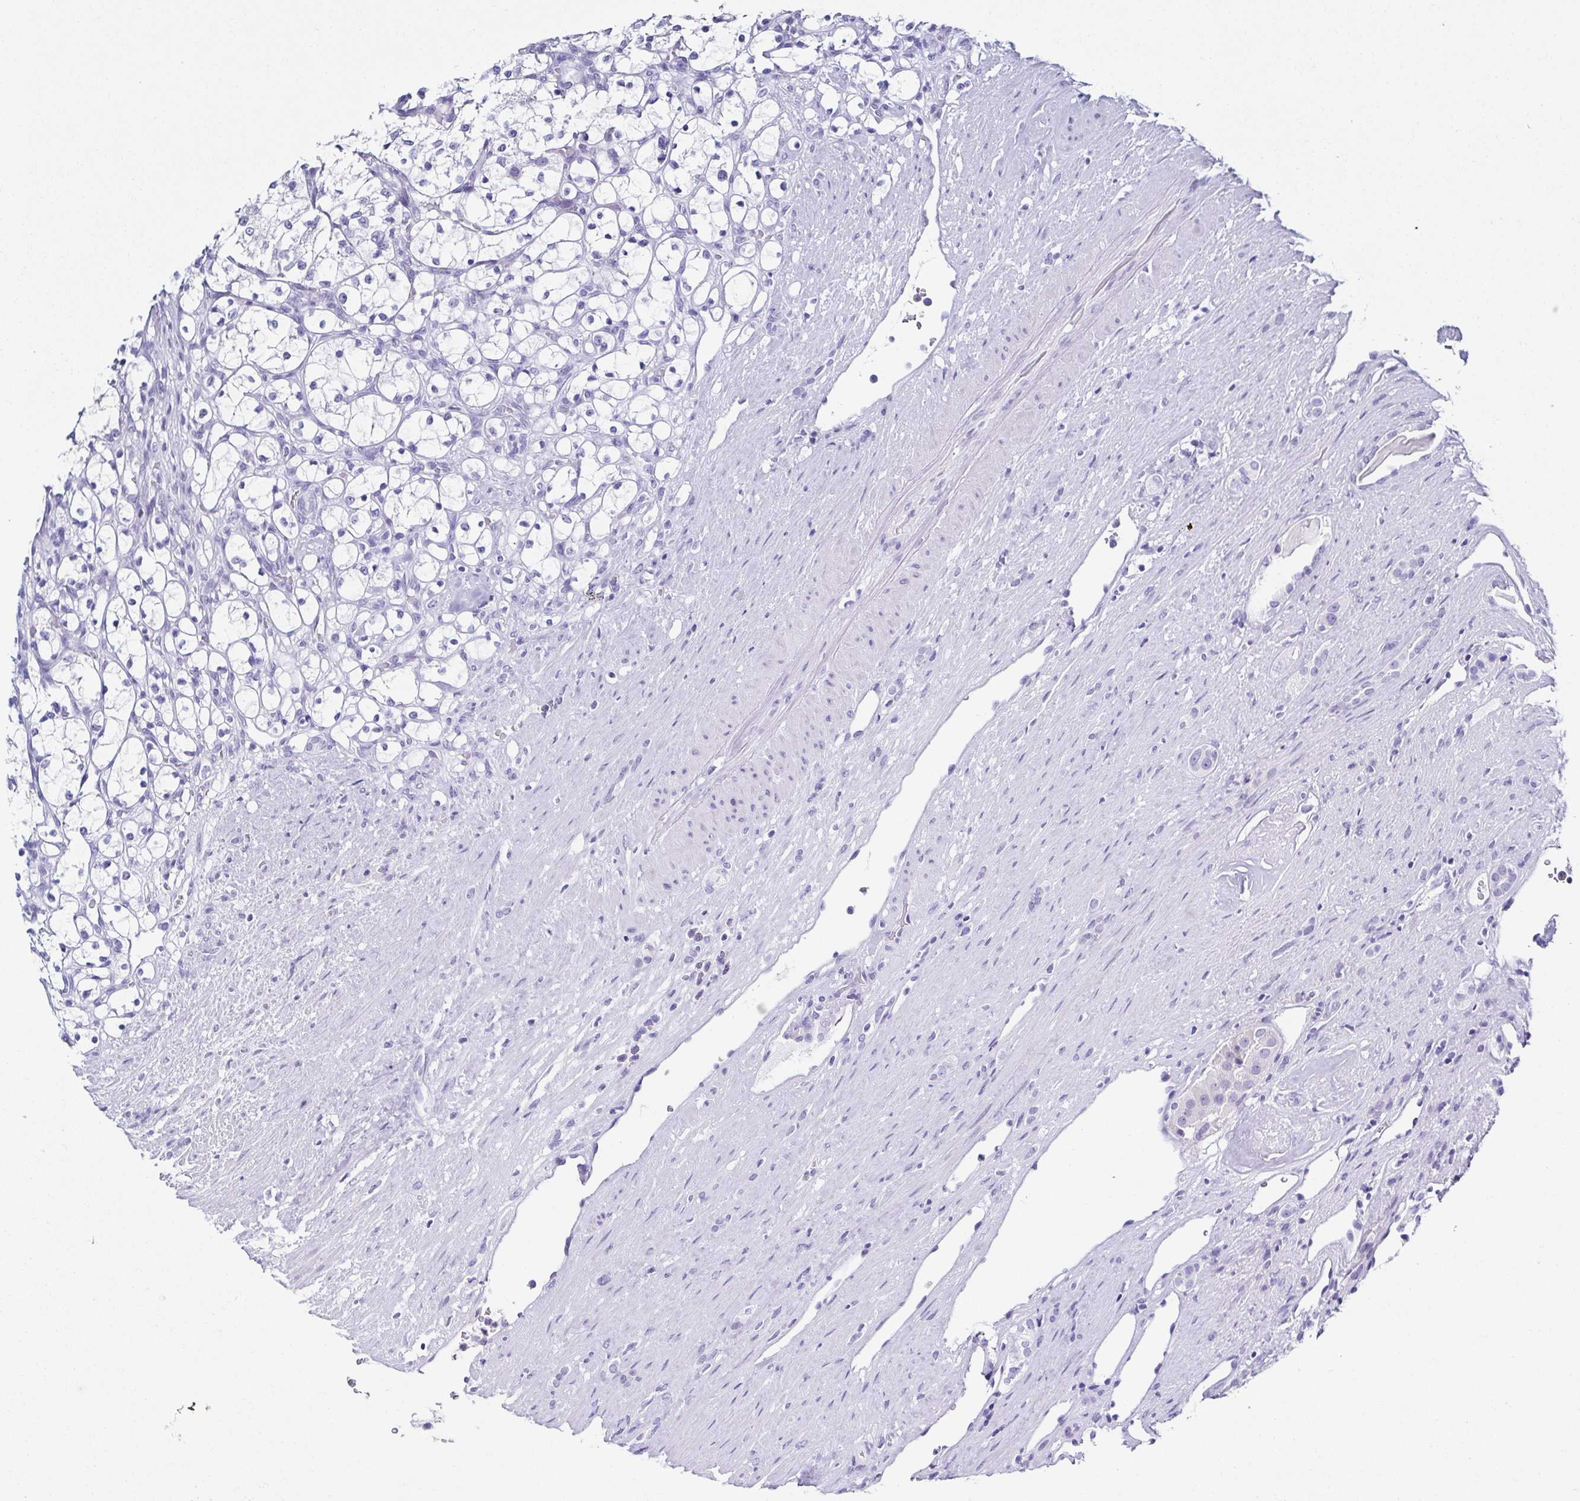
{"staining": {"intensity": "negative", "quantity": "none", "location": "none"}, "tissue": "renal cancer", "cell_type": "Tumor cells", "image_type": "cancer", "snomed": [{"axis": "morphology", "description": "Adenocarcinoma, NOS"}, {"axis": "topography", "description": "Kidney"}], "caption": "Immunohistochemical staining of human renal adenocarcinoma exhibits no significant expression in tumor cells.", "gene": "TNNT2", "patient": {"sex": "female", "age": 69}}